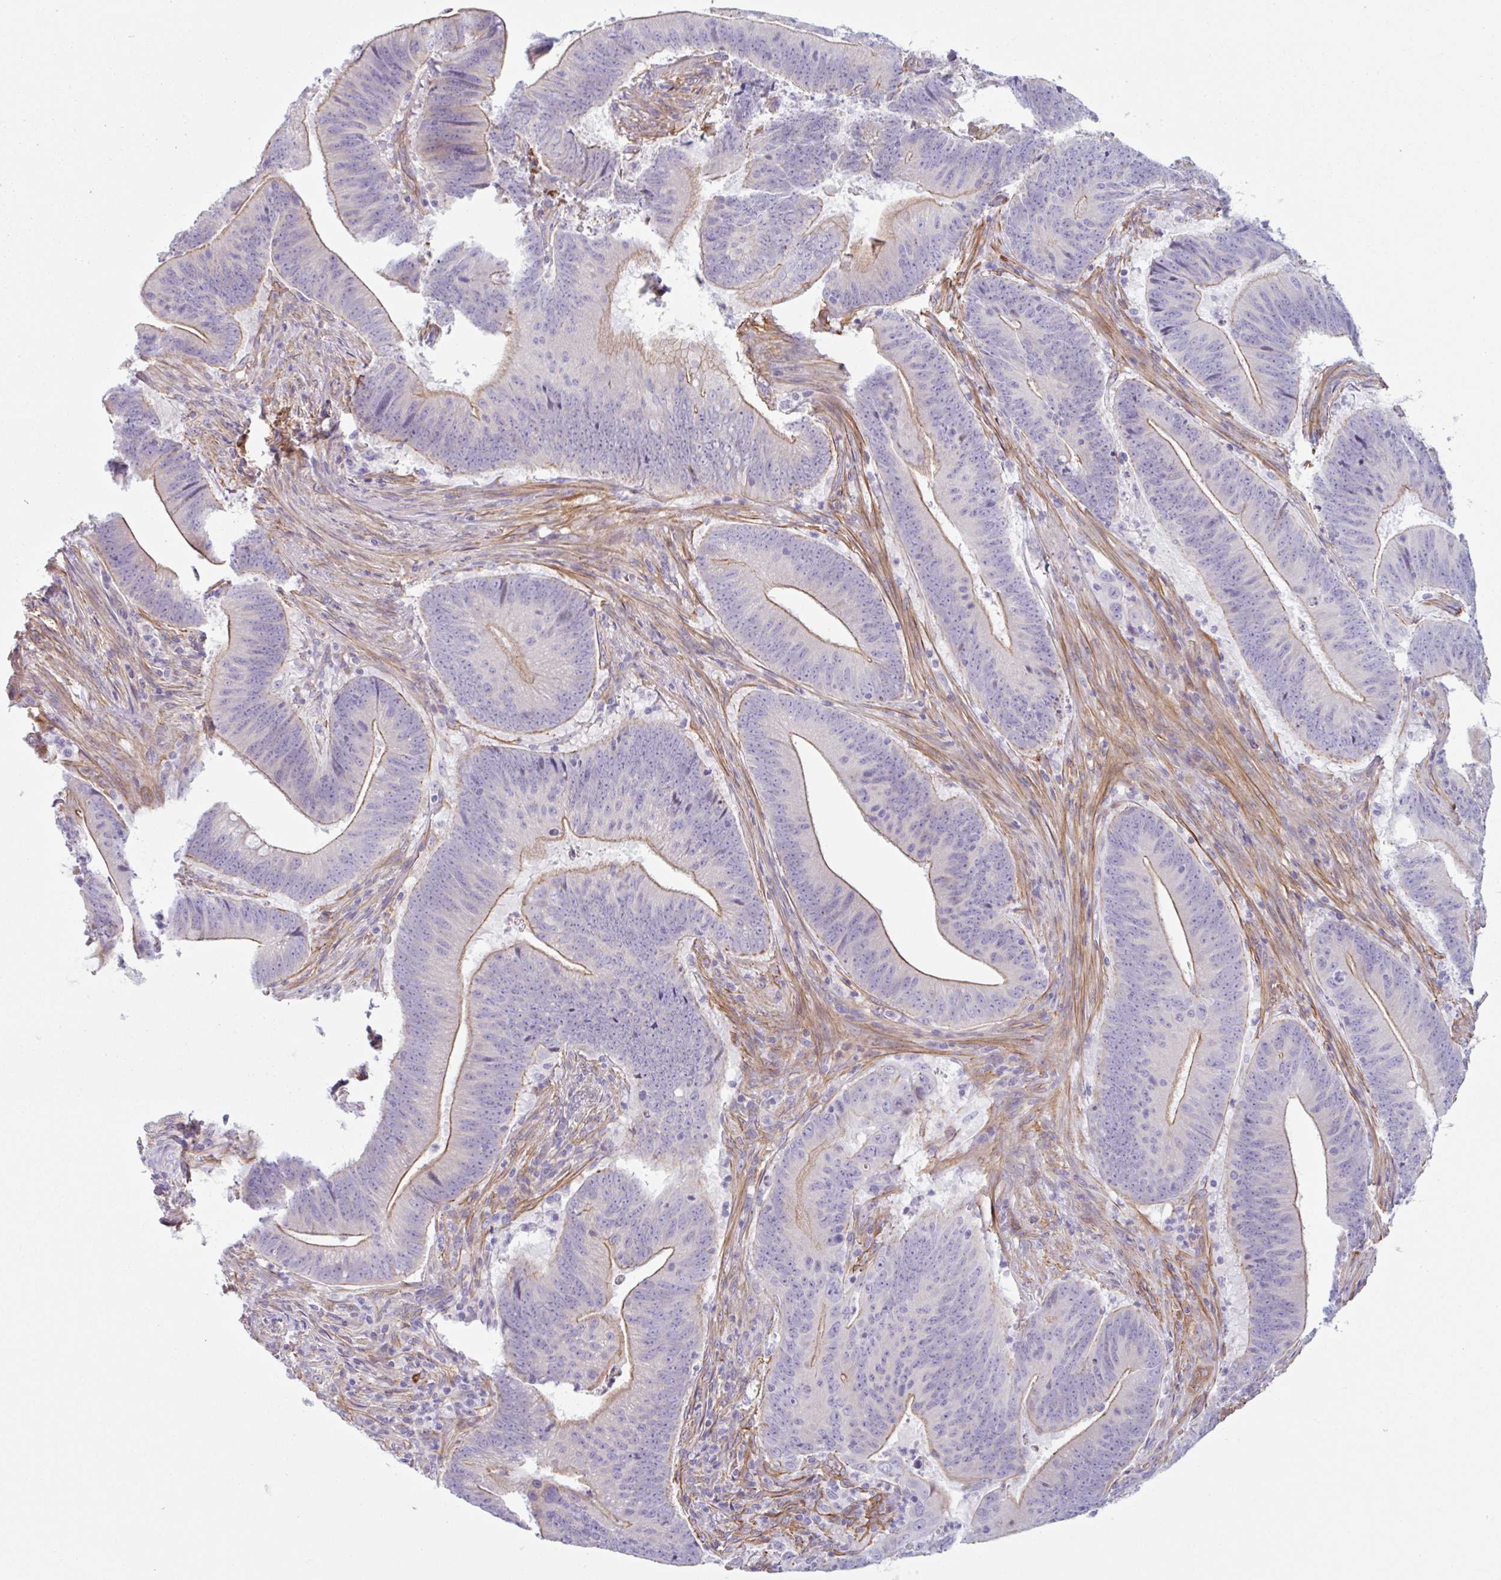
{"staining": {"intensity": "moderate", "quantity": "<25%", "location": "cytoplasmic/membranous"}, "tissue": "colorectal cancer", "cell_type": "Tumor cells", "image_type": "cancer", "snomed": [{"axis": "morphology", "description": "Adenocarcinoma, NOS"}, {"axis": "topography", "description": "Colon"}], "caption": "Immunohistochemistry (IHC) image of neoplastic tissue: colorectal cancer (adenocarcinoma) stained using immunohistochemistry displays low levels of moderate protein expression localized specifically in the cytoplasmic/membranous of tumor cells, appearing as a cytoplasmic/membranous brown color.", "gene": "MYH10", "patient": {"sex": "female", "age": 87}}